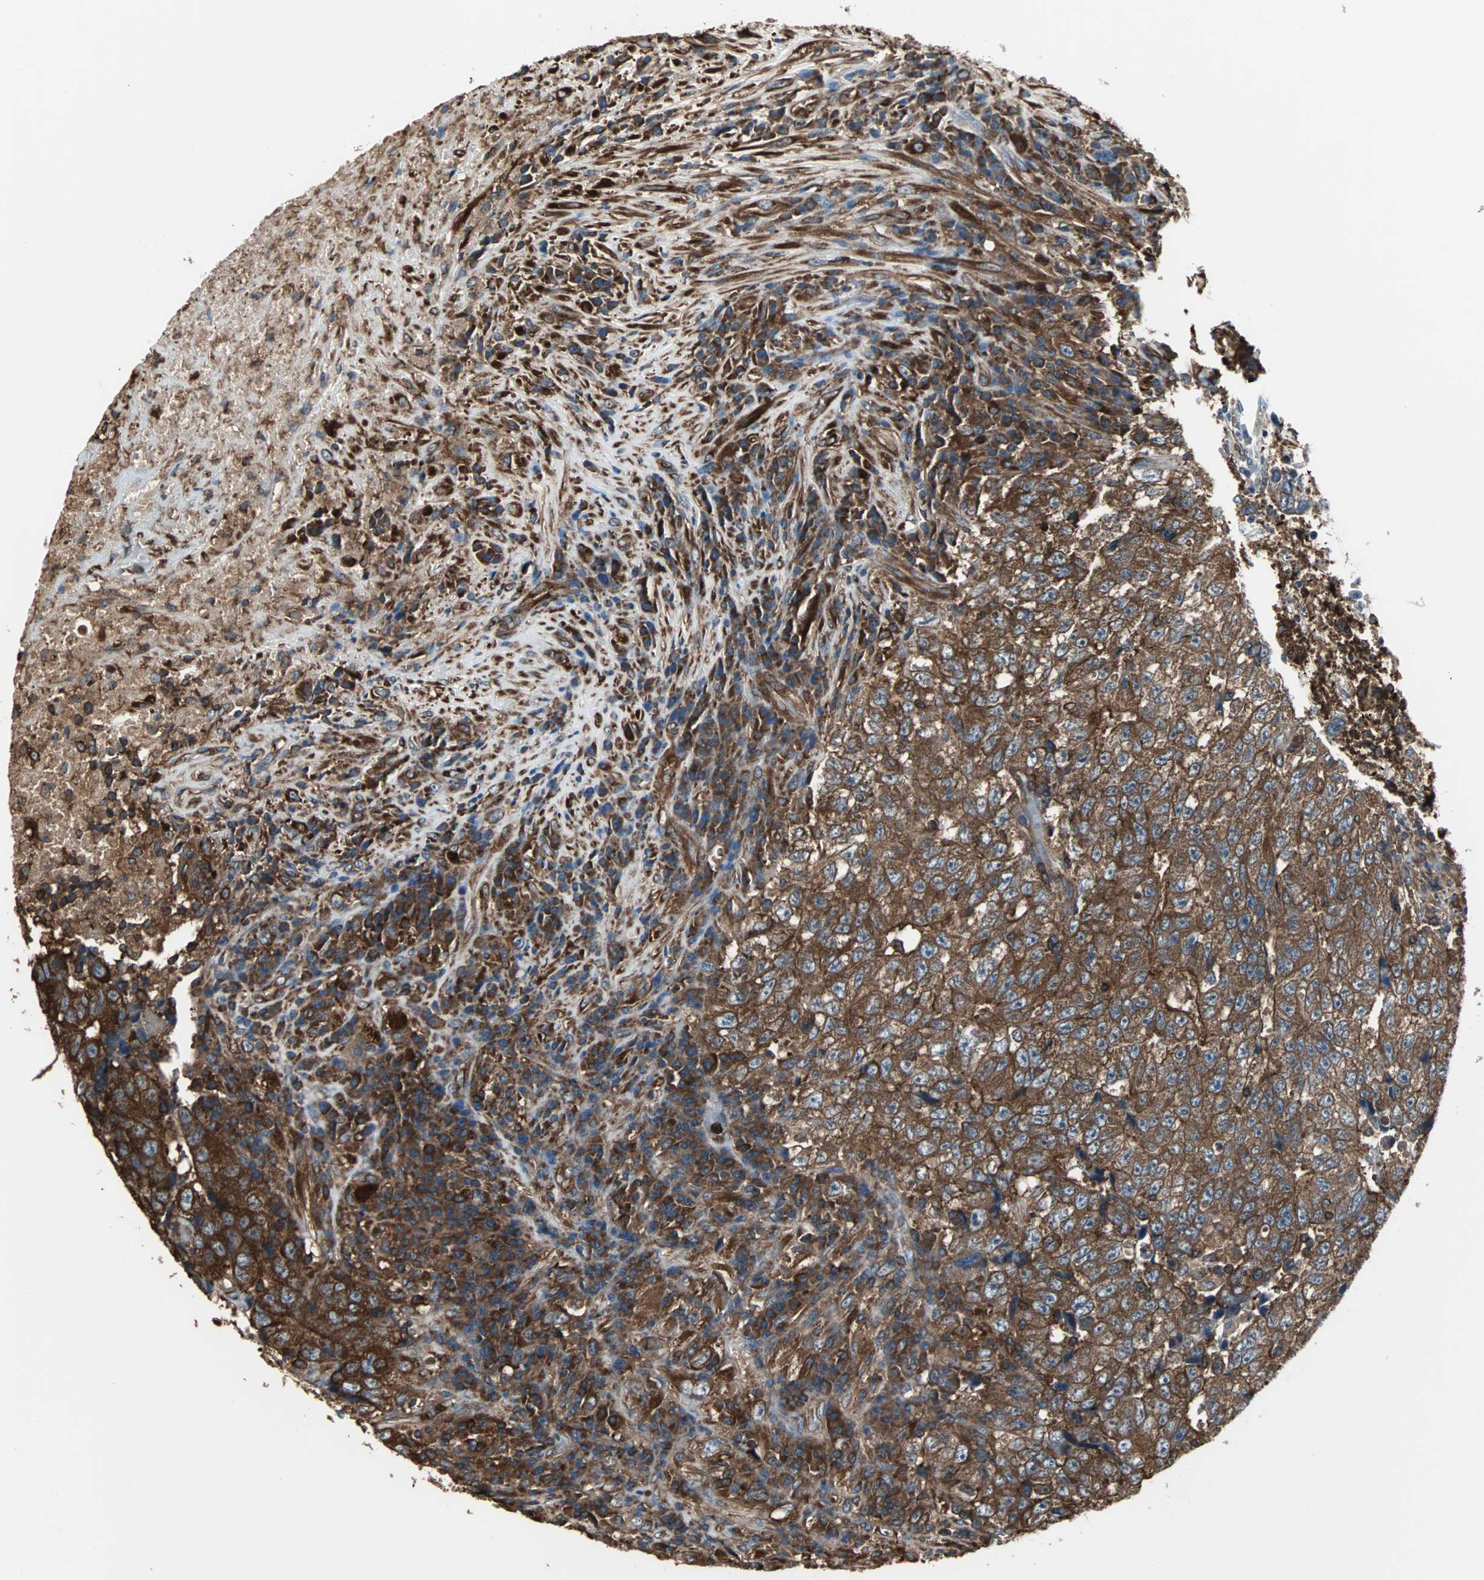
{"staining": {"intensity": "strong", "quantity": ">75%", "location": "cytoplasmic/membranous"}, "tissue": "testis cancer", "cell_type": "Tumor cells", "image_type": "cancer", "snomed": [{"axis": "morphology", "description": "Necrosis, NOS"}, {"axis": "morphology", "description": "Carcinoma, Embryonal, NOS"}, {"axis": "topography", "description": "Testis"}], "caption": "Immunohistochemical staining of human testis cancer (embryonal carcinoma) displays strong cytoplasmic/membranous protein staining in approximately >75% of tumor cells.", "gene": "ACTN1", "patient": {"sex": "male", "age": 19}}